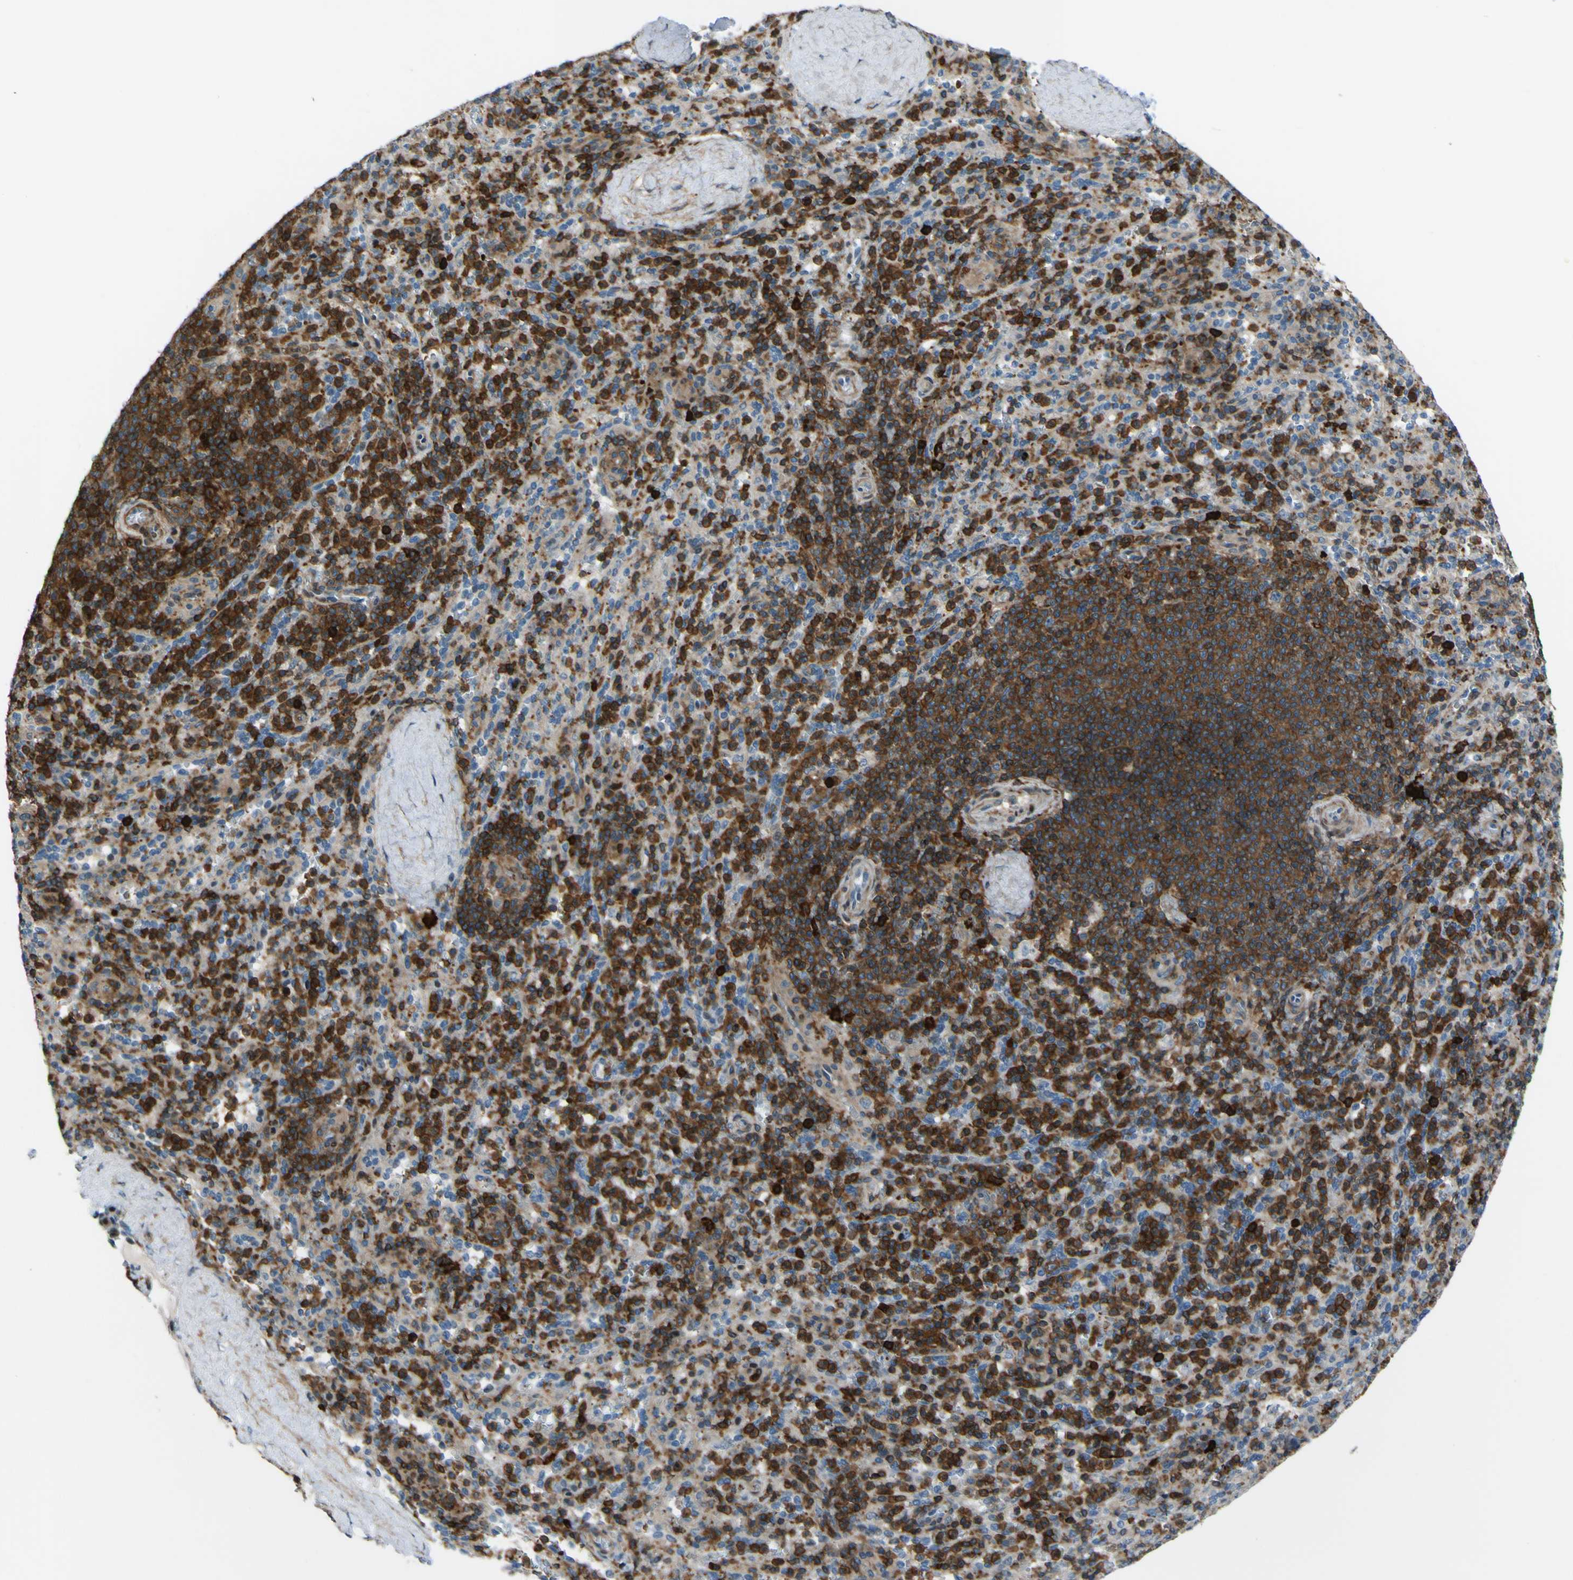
{"staining": {"intensity": "strong", "quantity": "25%-75%", "location": "cytoplasmic/membranous"}, "tissue": "spleen", "cell_type": "Cells in red pulp", "image_type": "normal", "snomed": [{"axis": "morphology", "description": "Normal tissue, NOS"}, {"axis": "topography", "description": "Spleen"}], "caption": "The immunohistochemical stain labels strong cytoplasmic/membranous expression in cells in red pulp of benign spleen. Using DAB (brown) and hematoxylin (blue) stains, captured at high magnification using brightfield microscopy.", "gene": "PCDHB5", "patient": {"sex": "male", "age": 36}}